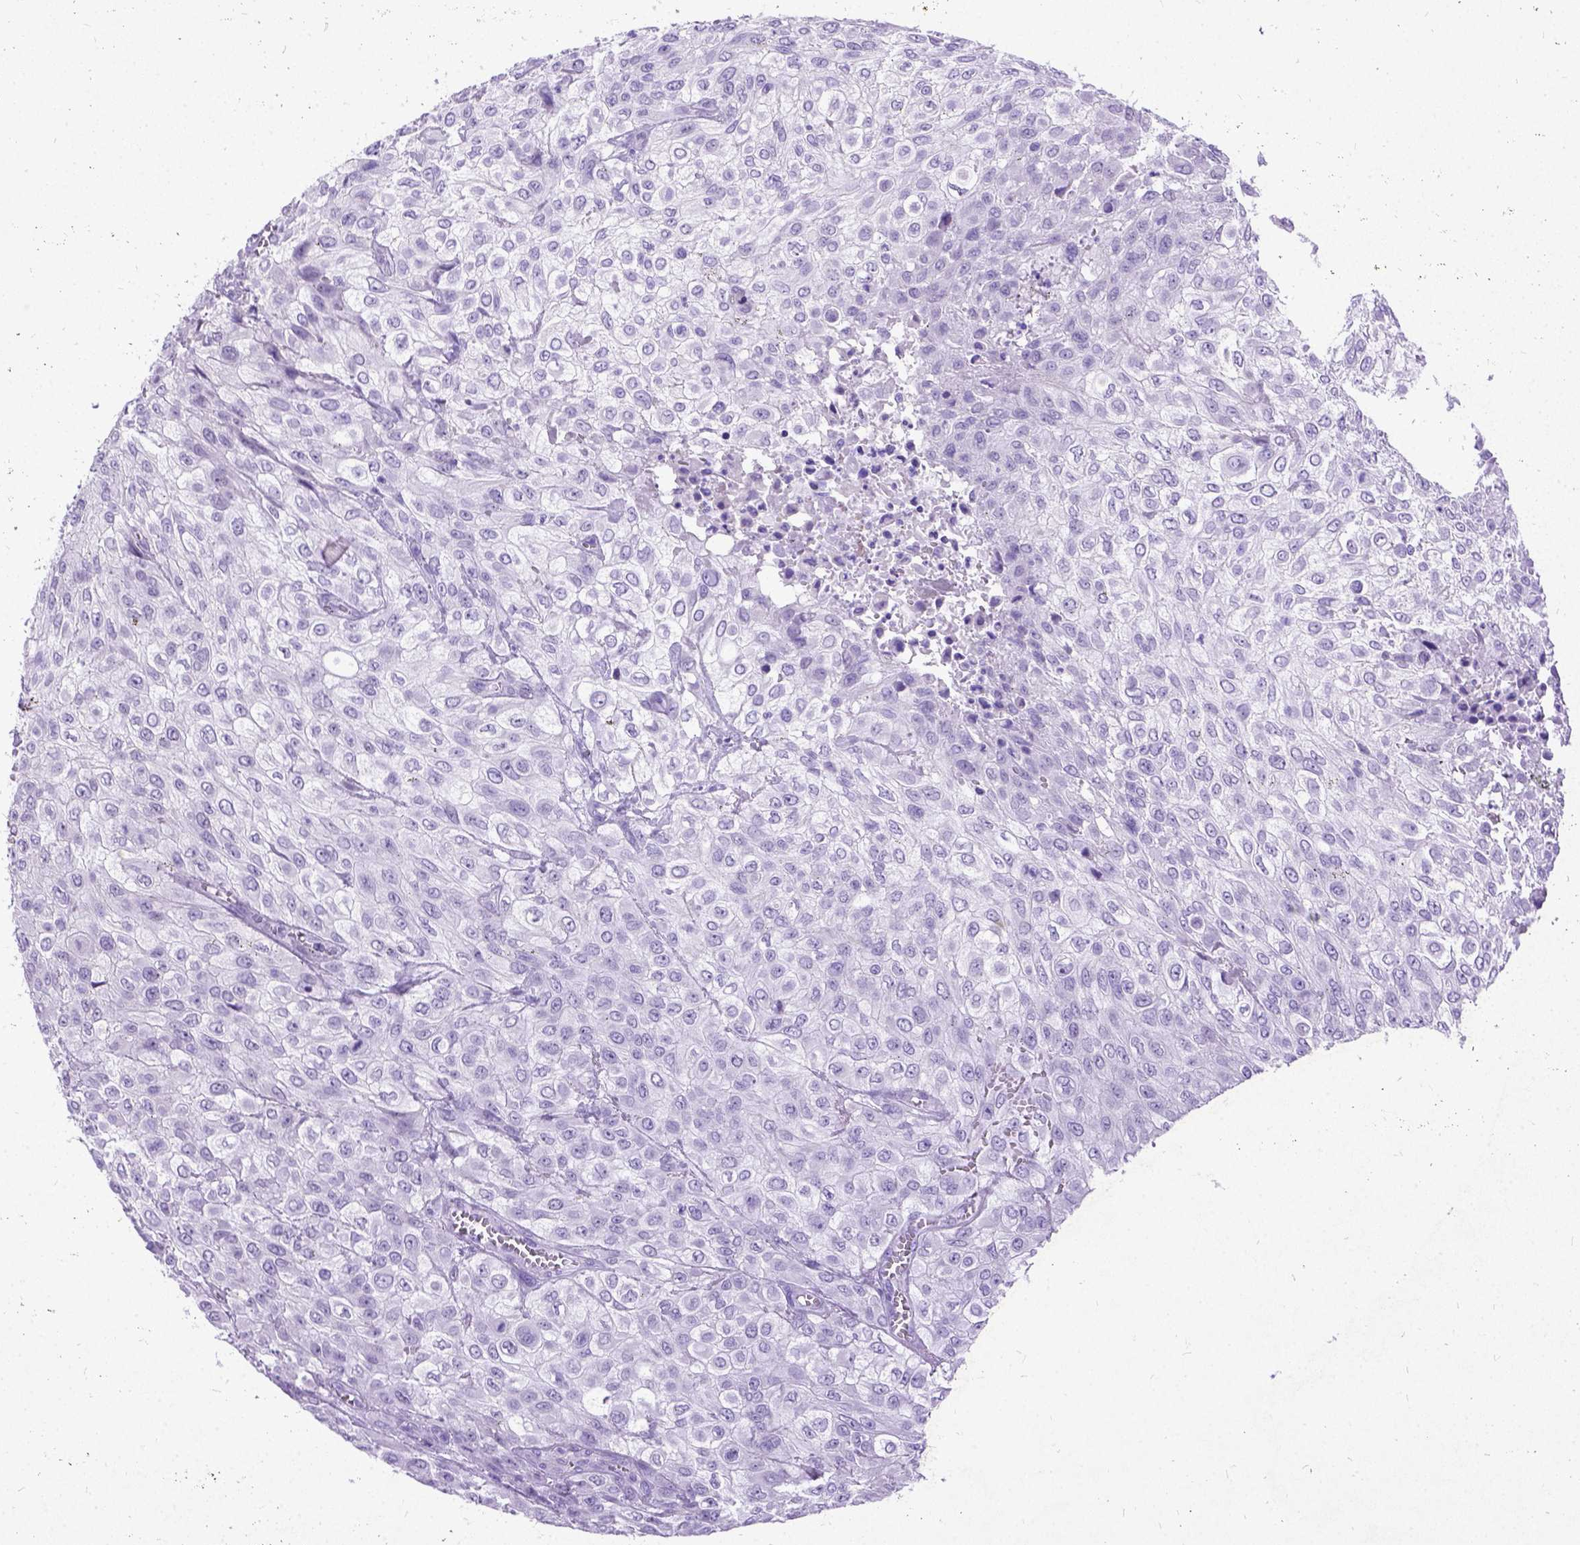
{"staining": {"intensity": "negative", "quantity": "none", "location": "none"}, "tissue": "urothelial cancer", "cell_type": "Tumor cells", "image_type": "cancer", "snomed": [{"axis": "morphology", "description": "Urothelial carcinoma, High grade"}, {"axis": "topography", "description": "Urinary bladder"}], "caption": "Urothelial cancer was stained to show a protein in brown. There is no significant positivity in tumor cells. (Immunohistochemistry (ihc), brightfield microscopy, high magnification).", "gene": "NEUROD4", "patient": {"sex": "male", "age": 57}}